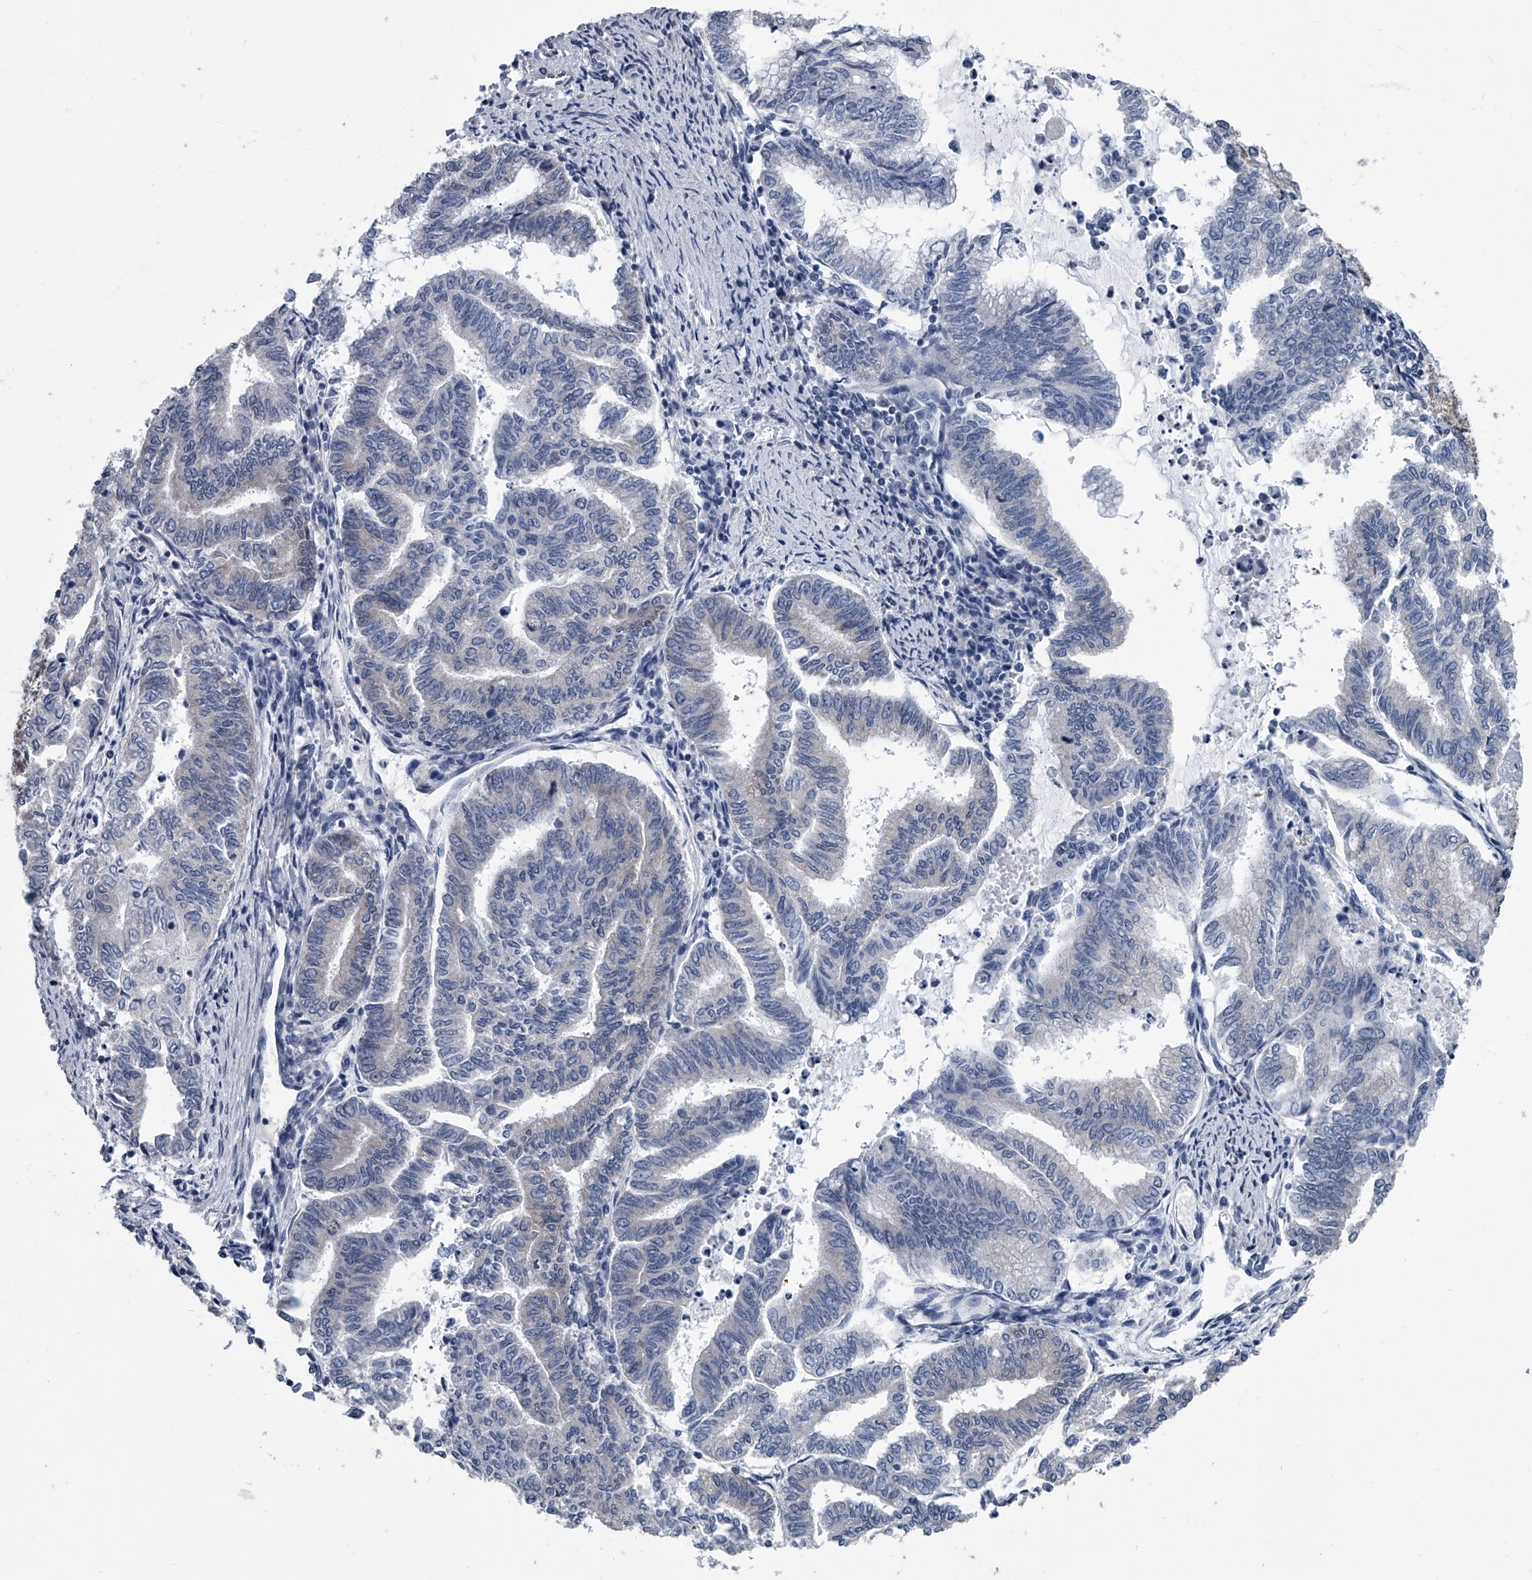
{"staining": {"intensity": "negative", "quantity": "none", "location": "none"}, "tissue": "endometrial cancer", "cell_type": "Tumor cells", "image_type": "cancer", "snomed": [{"axis": "morphology", "description": "Adenocarcinoma, NOS"}, {"axis": "topography", "description": "Endometrium"}], "caption": "Image shows no protein positivity in tumor cells of endometrial adenocarcinoma tissue. The staining is performed using DAB (3,3'-diaminobenzidine) brown chromogen with nuclei counter-stained in using hematoxylin.", "gene": "PPP2R5D", "patient": {"sex": "female", "age": 79}}